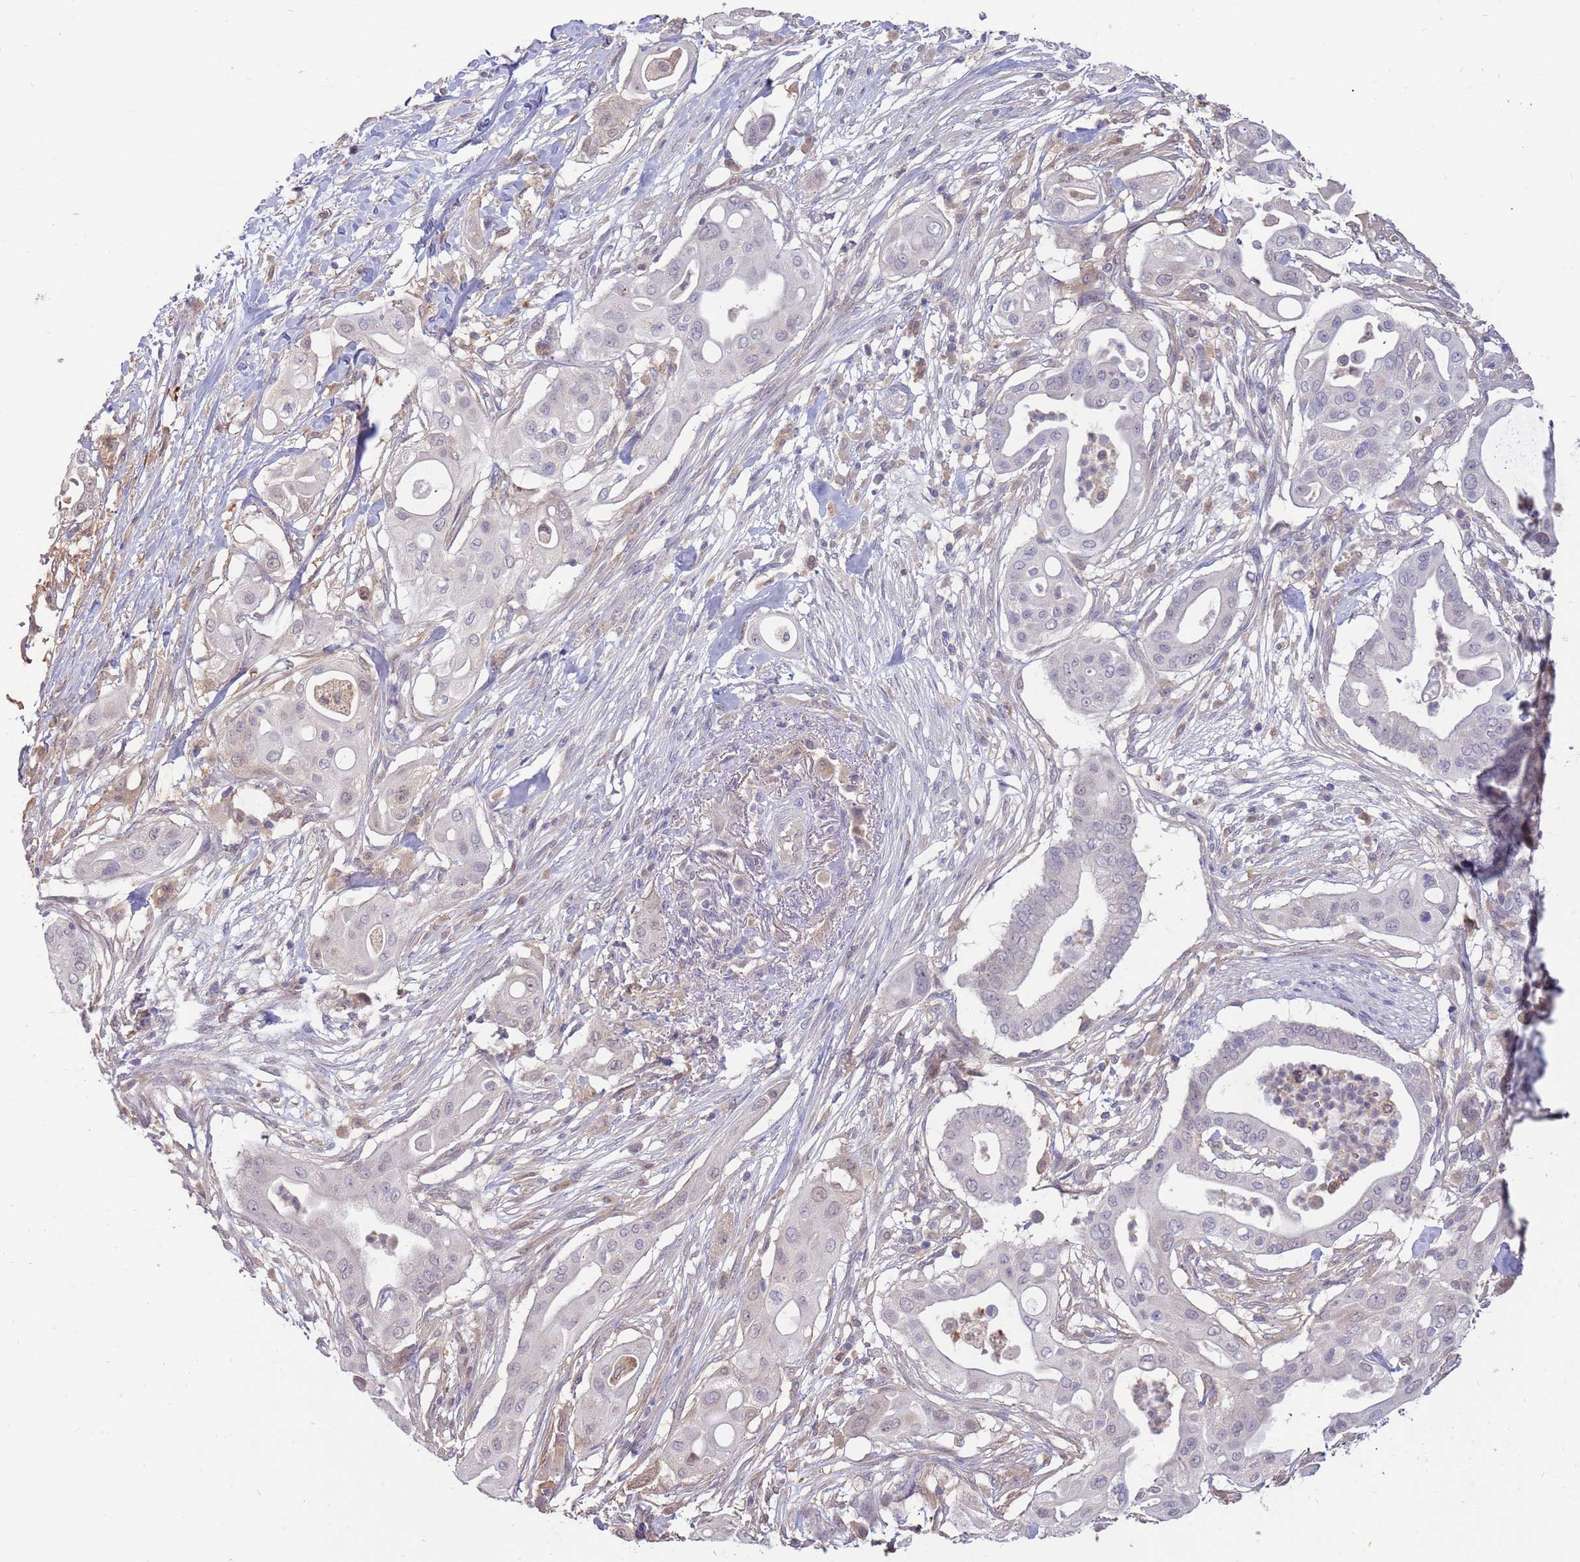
{"staining": {"intensity": "weak", "quantity": "<25%", "location": "nuclear"}, "tissue": "pancreatic cancer", "cell_type": "Tumor cells", "image_type": "cancer", "snomed": [{"axis": "morphology", "description": "Adenocarcinoma, NOS"}, {"axis": "topography", "description": "Pancreas"}], "caption": "Immunohistochemistry (IHC) image of neoplastic tissue: pancreatic cancer (adenocarcinoma) stained with DAB (3,3'-diaminobenzidine) reveals no significant protein staining in tumor cells.", "gene": "AP5S1", "patient": {"sex": "male", "age": 68}}